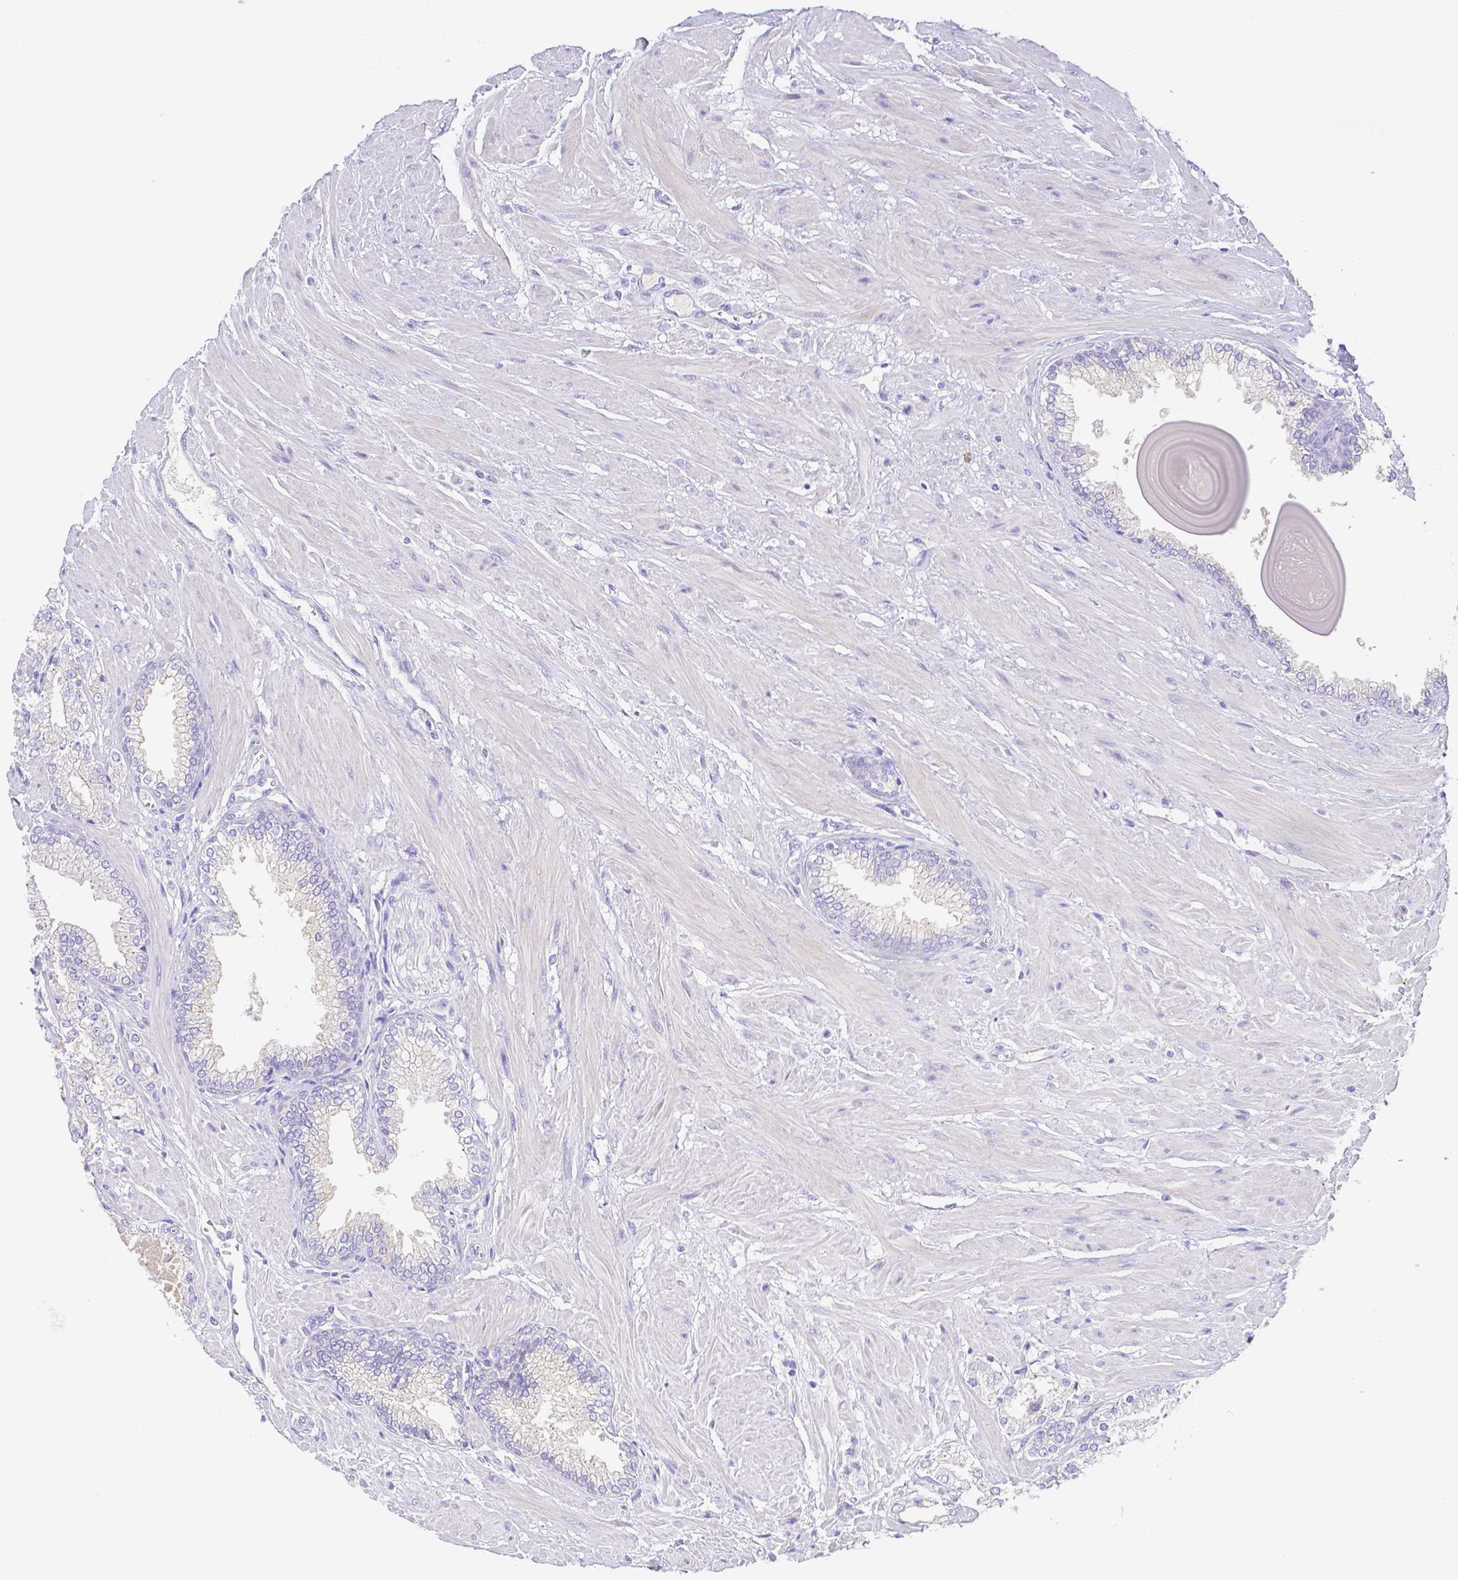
{"staining": {"intensity": "negative", "quantity": "none", "location": "none"}, "tissue": "prostate cancer", "cell_type": "Tumor cells", "image_type": "cancer", "snomed": [{"axis": "morphology", "description": "Adenocarcinoma, High grade"}, {"axis": "topography", "description": "Prostate"}], "caption": "This micrograph is of high-grade adenocarcinoma (prostate) stained with IHC to label a protein in brown with the nuclei are counter-stained blue. There is no expression in tumor cells. (Stains: DAB (3,3'-diaminobenzidine) IHC with hematoxylin counter stain, Microscopy: brightfield microscopy at high magnification).", "gene": "ZG16B", "patient": {"sex": "male", "age": 64}}